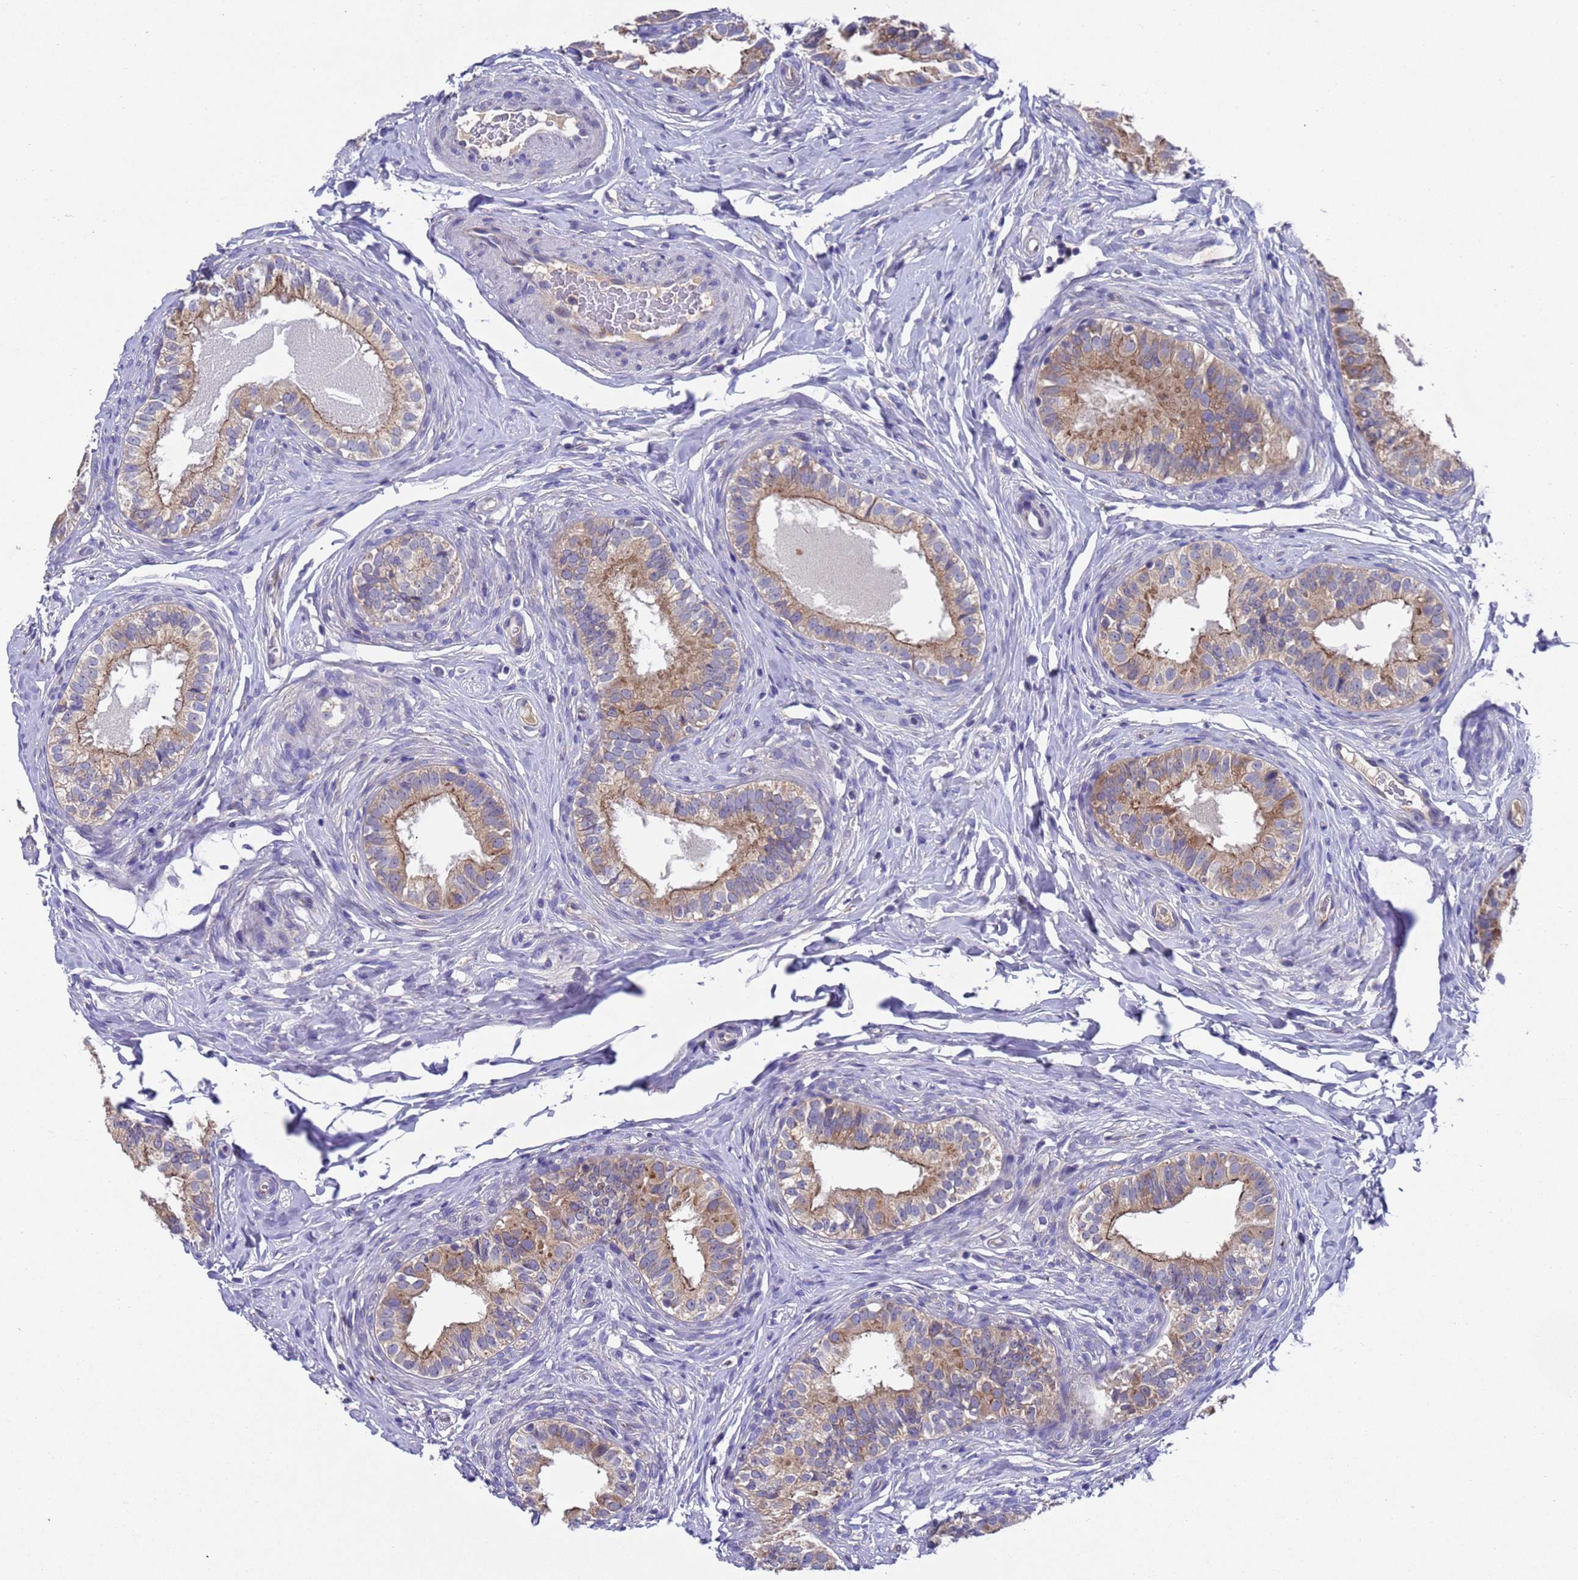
{"staining": {"intensity": "moderate", "quantity": ">75%", "location": "cytoplasmic/membranous"}, "tissue": "epididymis", "cell_type": "Glandular cells", "image_type": "normal", "snomed": [{"axis": "morphology", "description": "Normal tissue, NOS"}, {"axis": "topography", "description": "Epididymis"}], "caption": "The histopathology image shows immunohistochemical staining of benign epididymis. There is moderate cytoplasmic/membranous expression is appreciated in approximately >75% of glandular cells.", "gene": "DCAF12L1", "patient": {"sex": "male", "age": 49}}